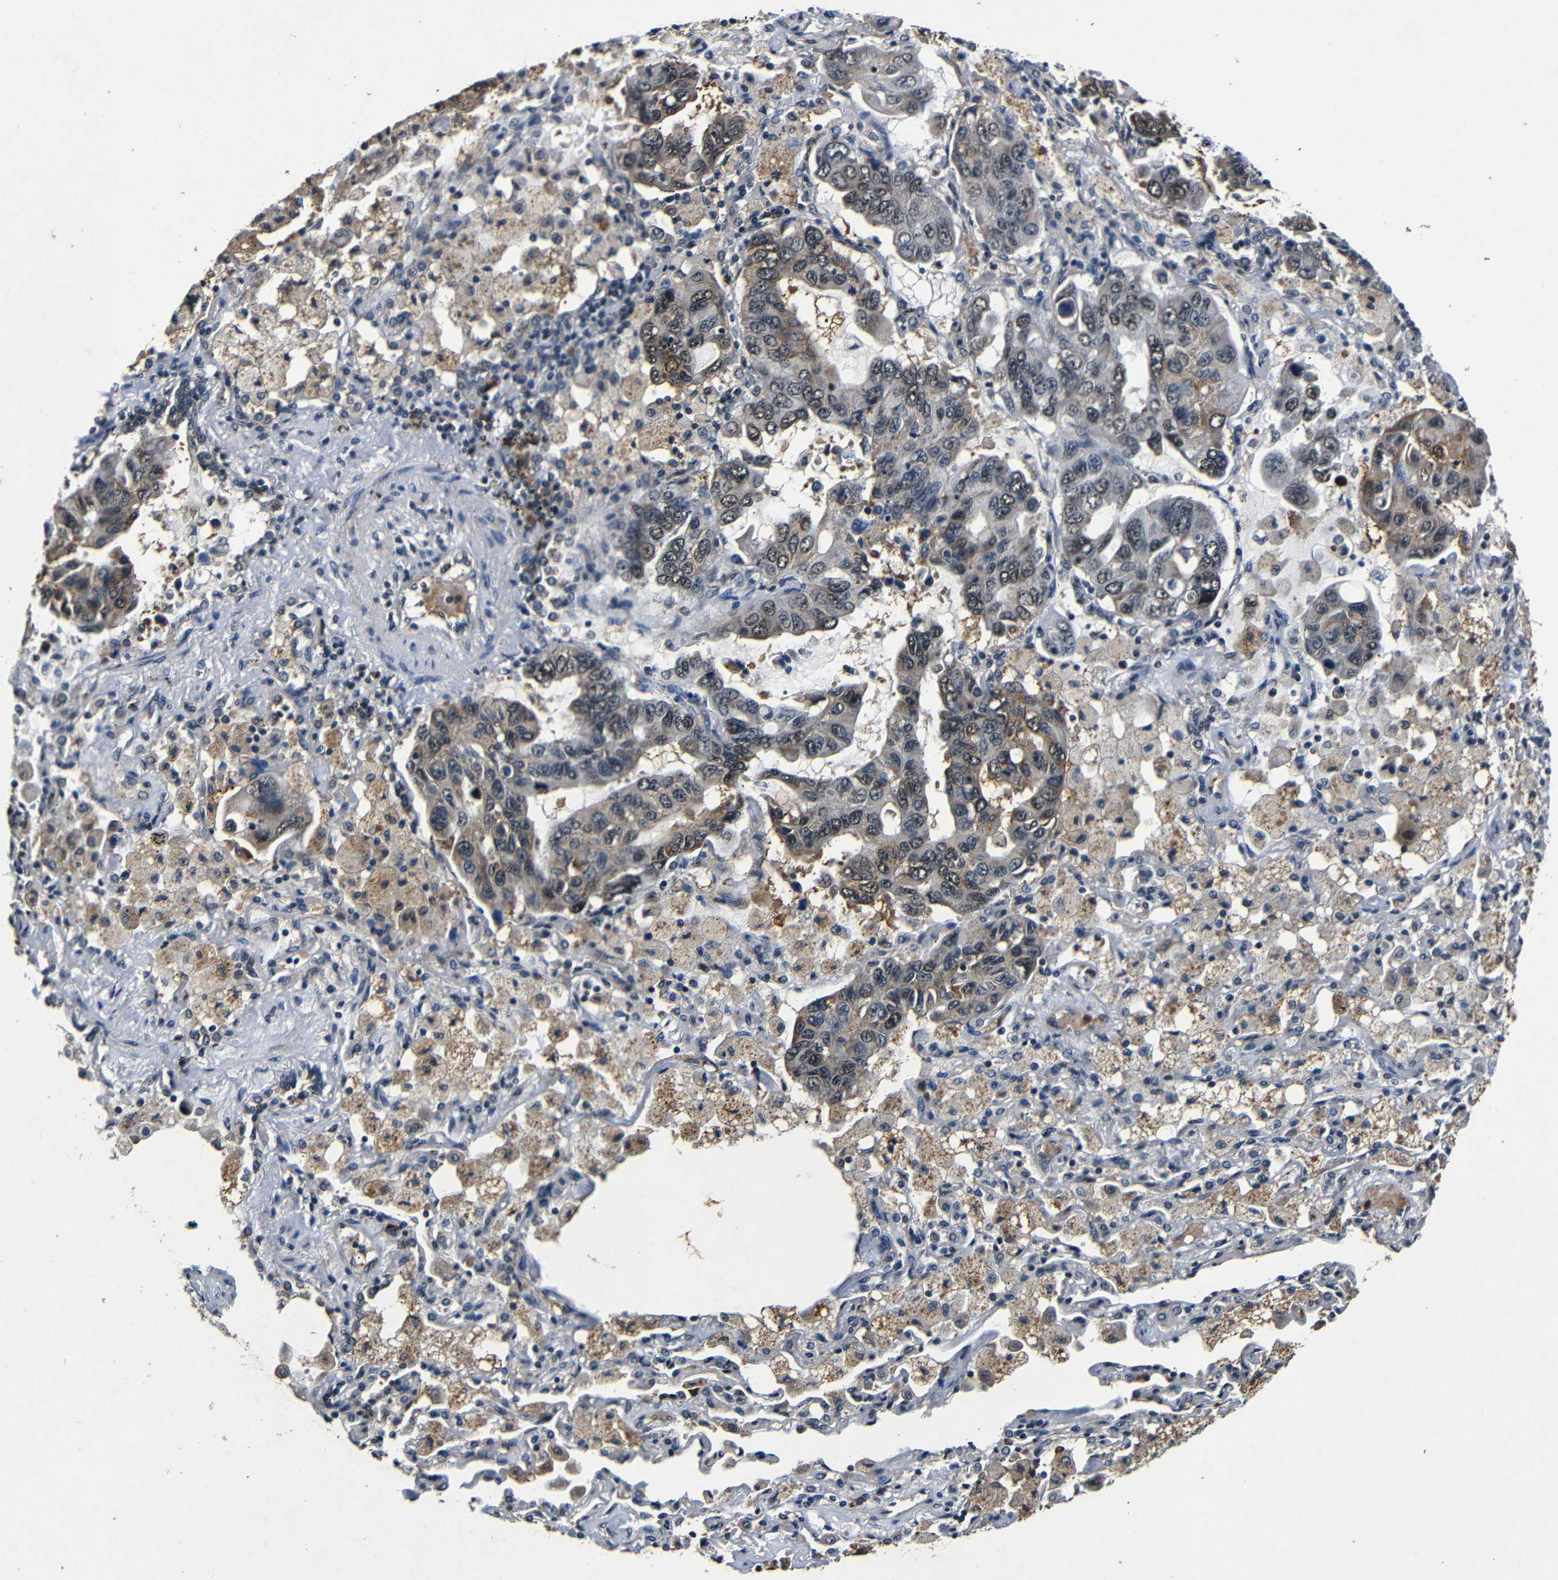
{"staining": {"intensity": "weak", "quantity": ">75%", "location": "cytoplasmic/membranous,nuclear"}, "tissue": "lung cancer", "cell_type": "Tumor cells", "image_type": "cancer", "snomed": [{"axis": "morphology", "description": "Adenocarcinoma, NOS"}, {"axis": "topography", "description": "Lung"}], "caption": "Human adenocarcinoma (lung) stained for a protein (brown) shows weak cytoplasmic/membranous and nuclear positive positivity in about >75% of tumor cells.", "gene": "FOXD4", "patient": {"sex": "male", "age": 64}}